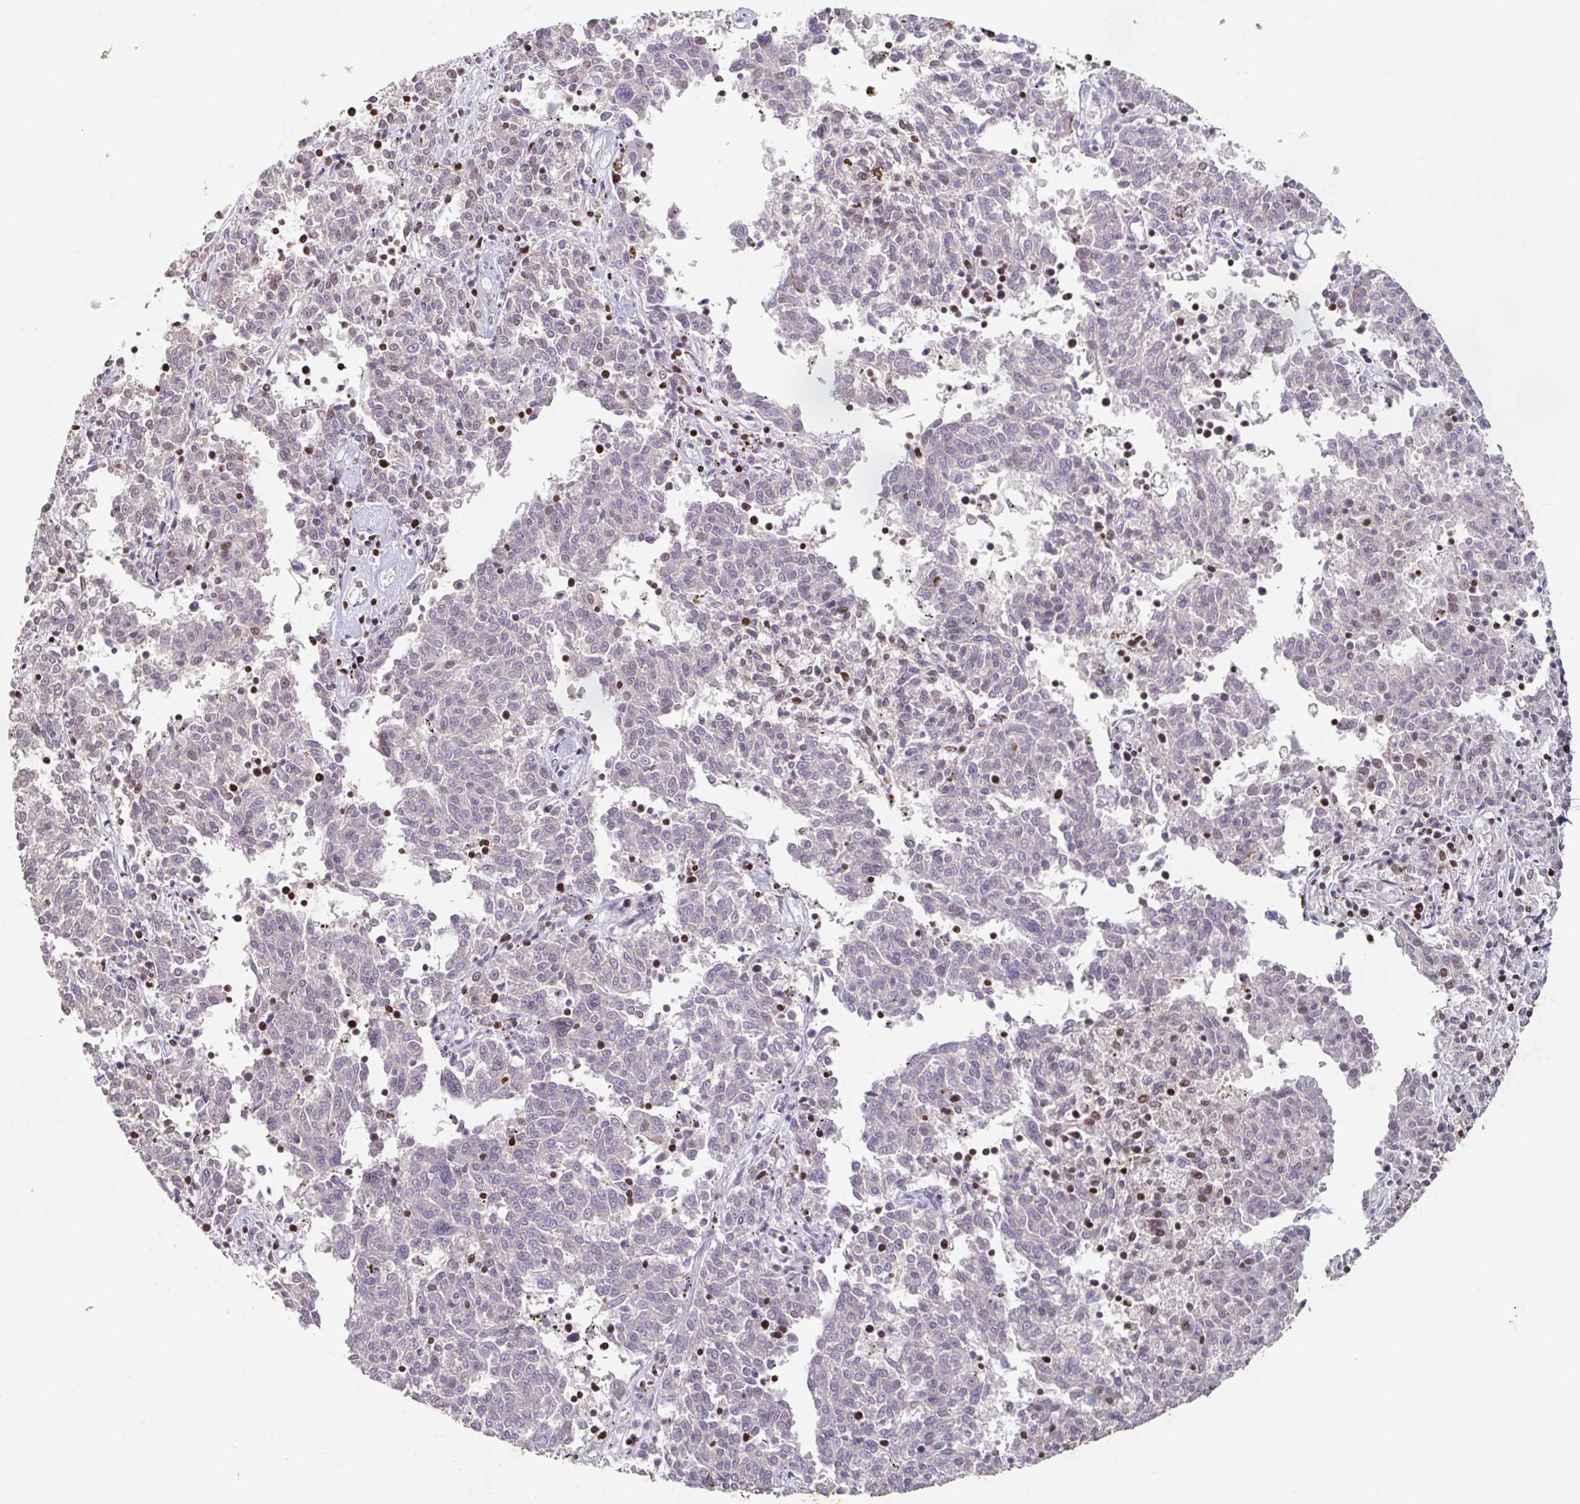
{"staining": {"intensity": "negative", "quantity": "none", "location": "none"}, "tissue": "melanoma", "cell_type": "Tumor cells", "image_type": "cancer", "snomed": [{"axis": "morphology", "description": "Malignant melanoma, NOS"}, {"axis": "topography", "description": "Skin"}], "caption": "A histopathology image of melanoma stained for a protein demonstrates no brown staining in tumor cells. (Brightfield microscopy of DAB (3,3'-diaminobenzidine) IHC at high magnification).", "gene": "C19orf53", "patient": {"sex": "female", "age": 72}}